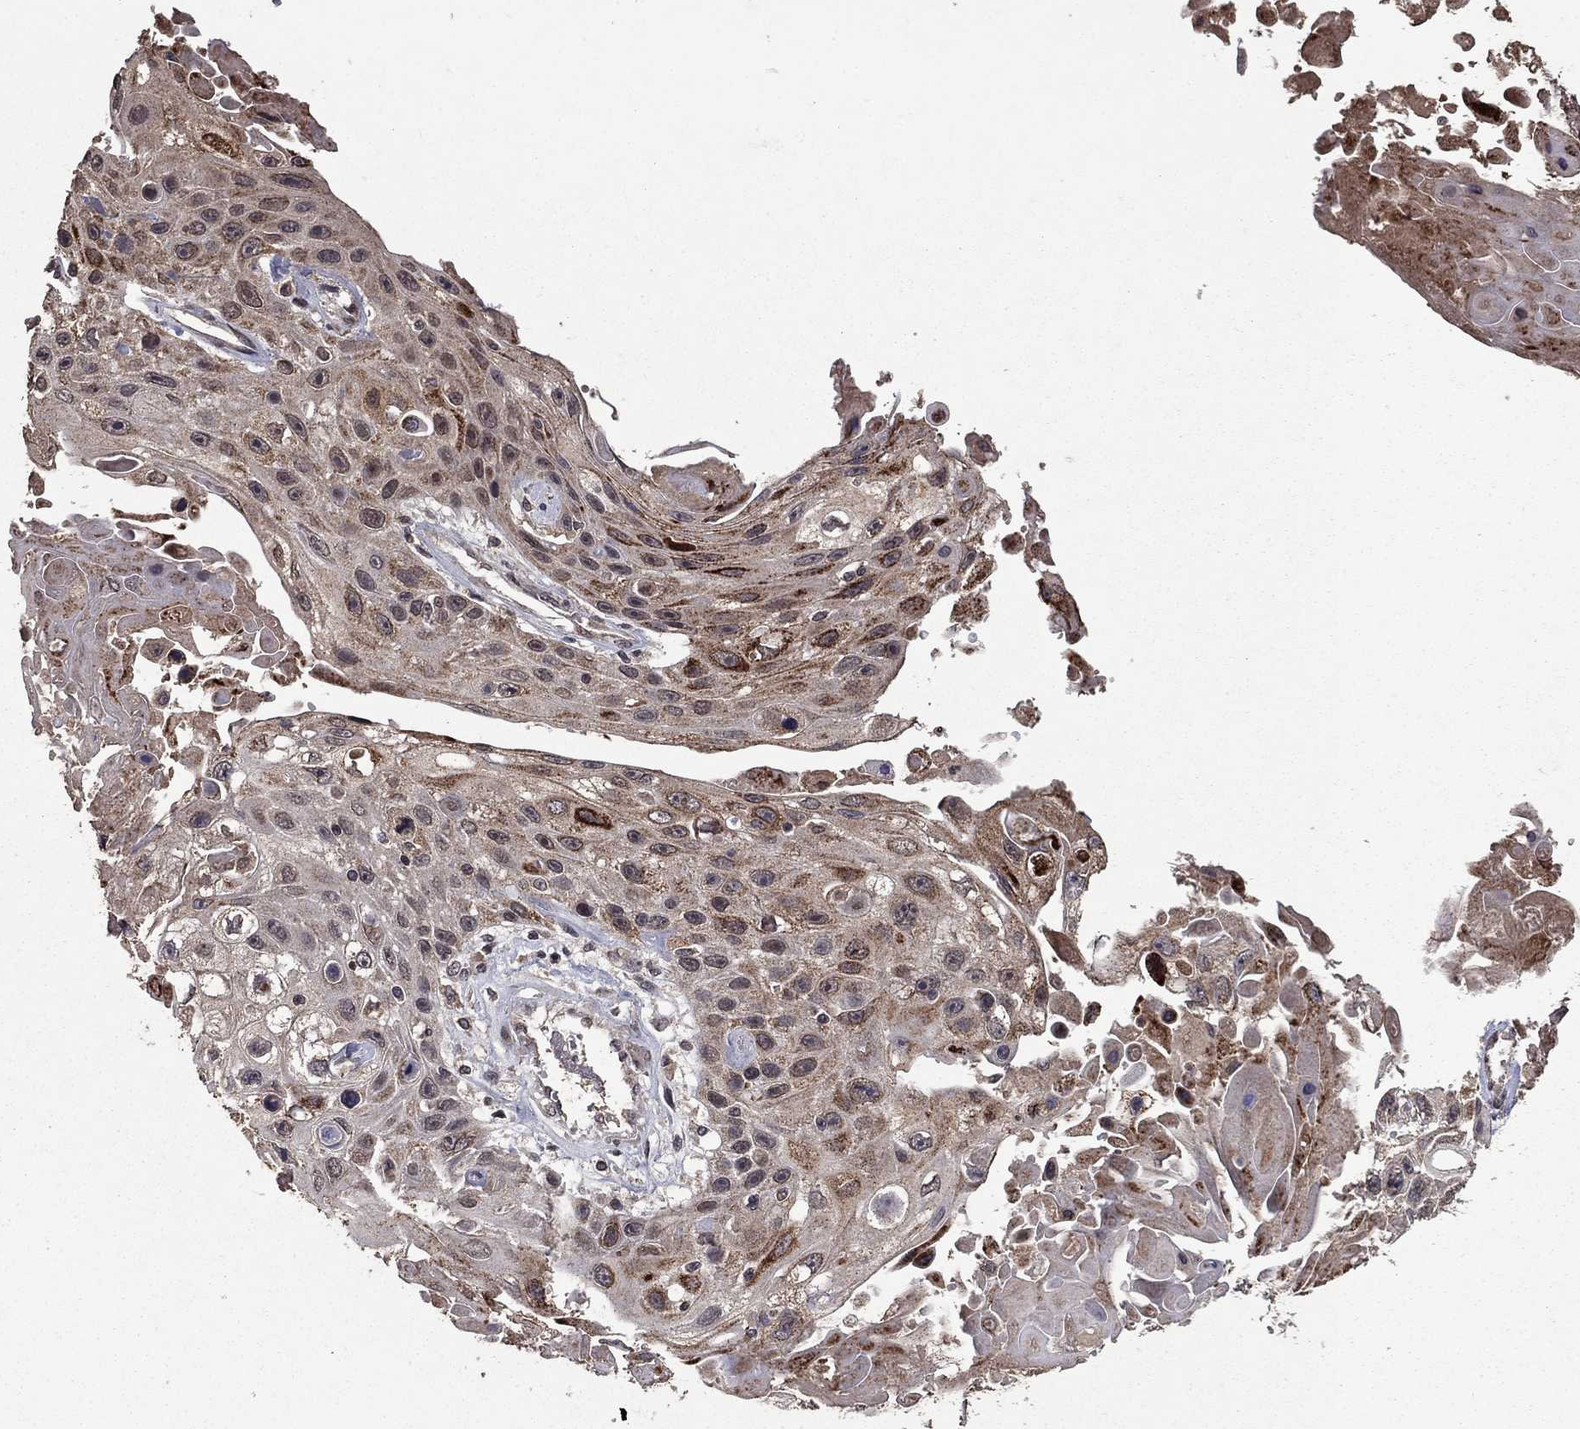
{"staining": {"intensity": "moderate", "quantity": "<25%", "location": "cytoplasmic/membranous"}, "tissue": "skin cancer", "cell_type": "Tumor cells", "image_type": "cancer", "snomed": [{"axis": "morphology", "description": "Squamous cell carcinoma, NOS"}, {"axis": "topography", "description": "Skin"}], "caption": "There is low levels of moderate cytoplasmic/membranous expression in tumor cells of skin cancer, as demonstrated by immunohistochemical staining (brown color).", "gene": "DHRS1", "patient": {"sex": "male", "age": 82}}